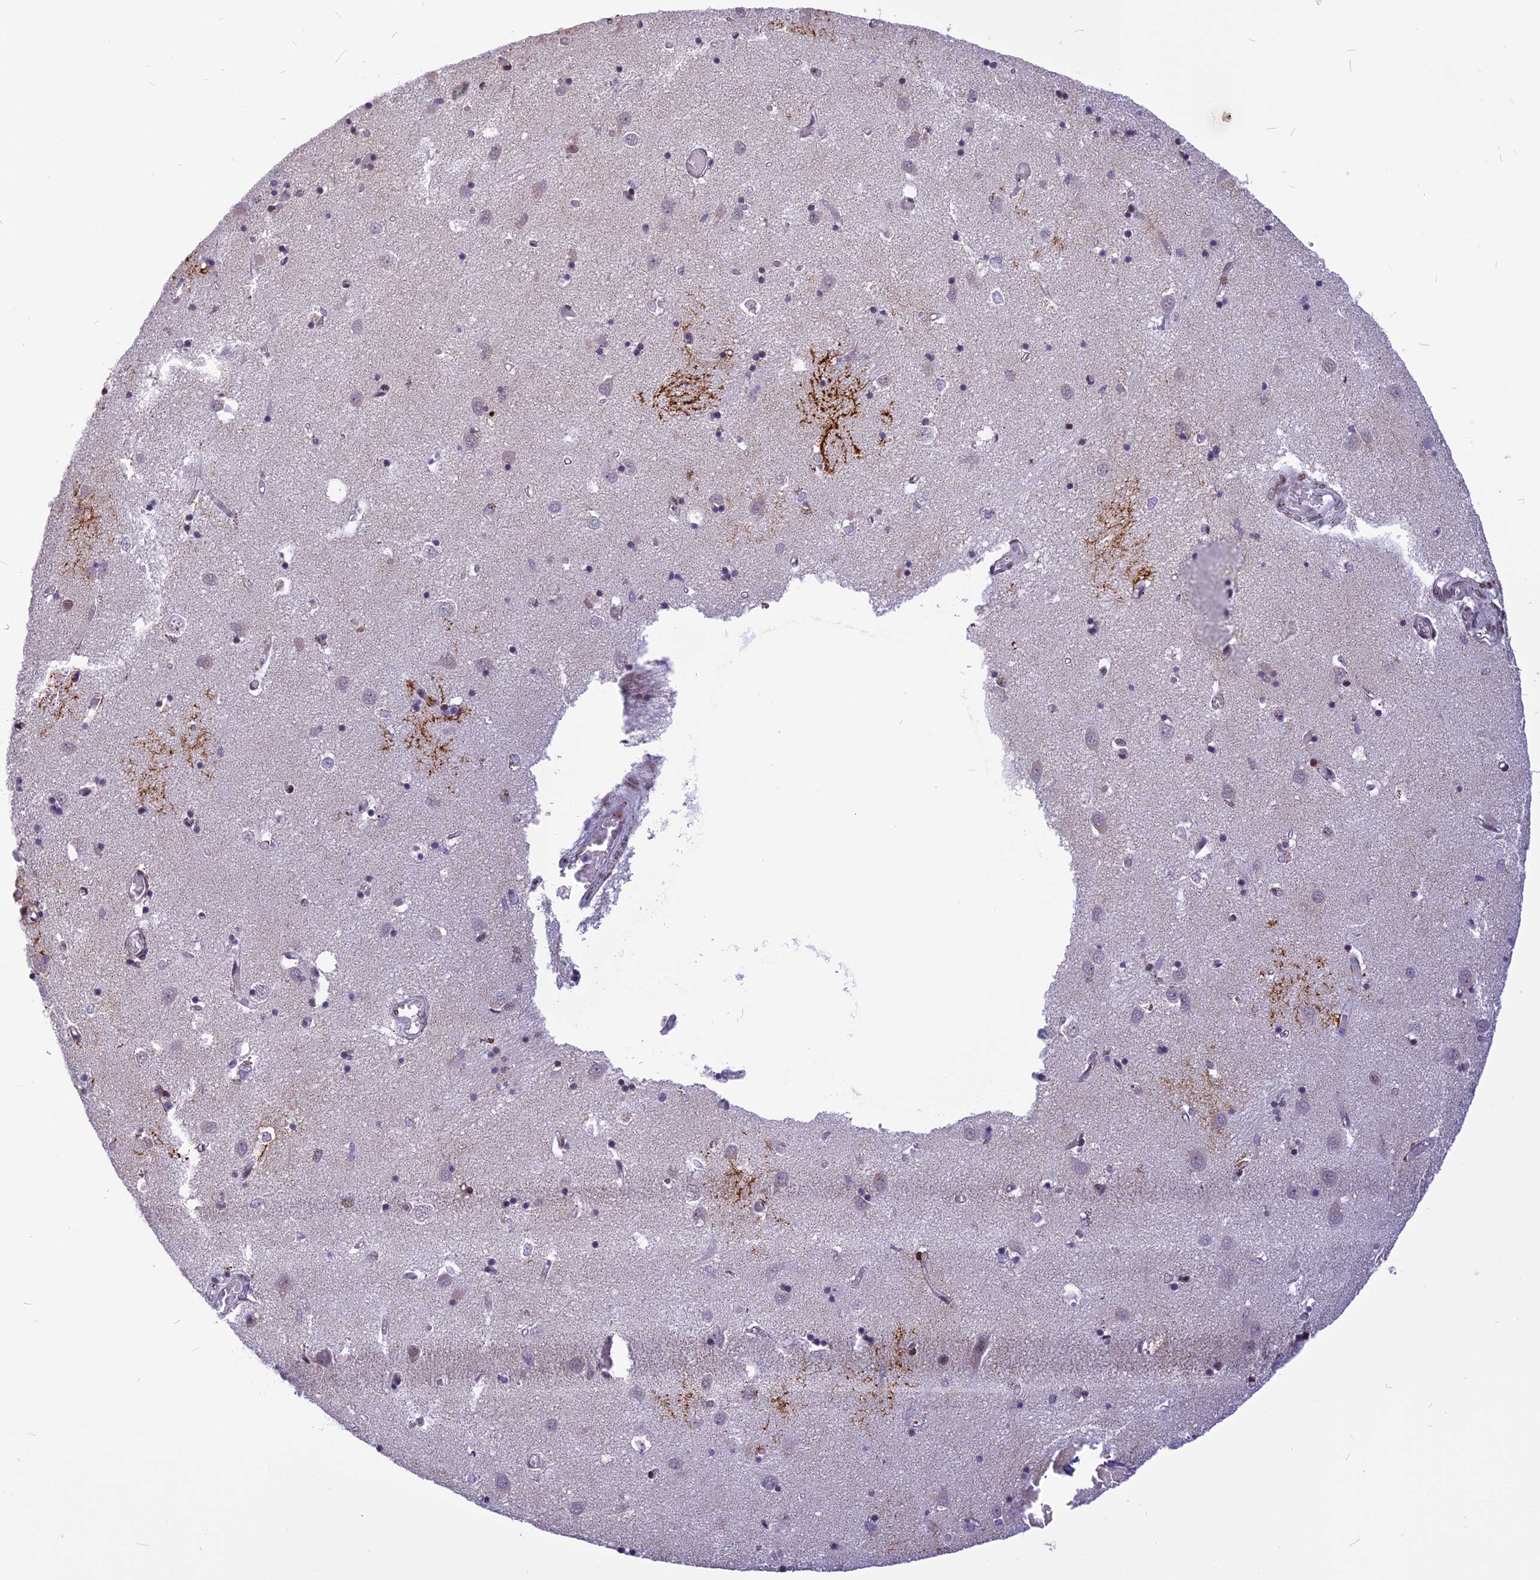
{"staining": {"intensity": "moderate", "quantity": "25%-75%", "location": "nuclear"}, "tissue": "caudate", "cell_type": "Glial cells", "image_type": "normal", "snomed": [{"axis": "morphology", "description": "Normal tissue, NOS"}, {"axis": "topography", "description": "Lateral ventricle wall"}], "caption": "Caudate stained with DAB immunohistochemistry (IHC) demonstrates medium levels of moderate nuclear positivity in approximately 25%-75% of glial cells.", "gene": "IRF2BP1", "patient": {"sex": "male", "age": 70}}